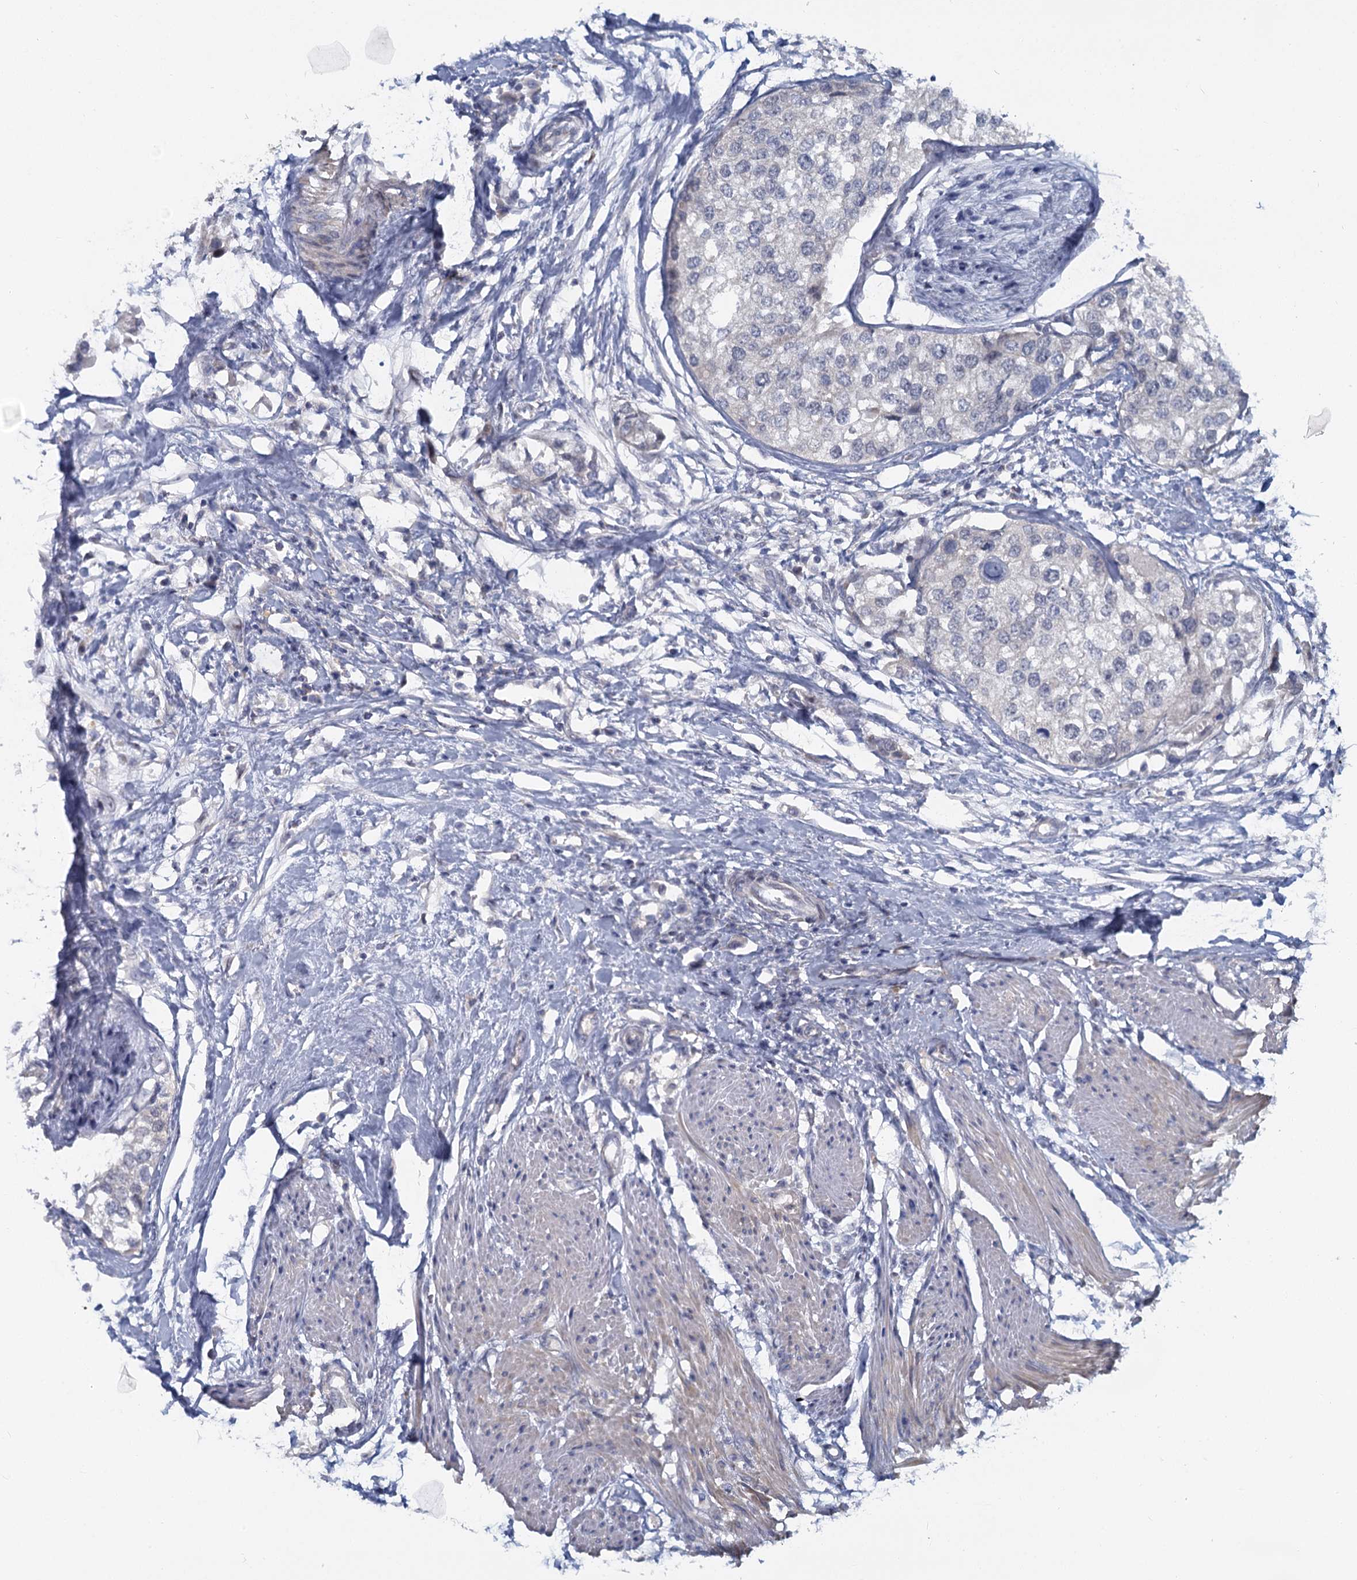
{"staining": {"intensity": "negative", "quantity": "none", "location": "none"}, "tissue": "urothelial cancer", "cell_type": "Tumor cells", "image_type": "cancer", "snomed": [{"axis": "morphology", "description": "Urothelial carcinoma, High grade"}, {"axis": "topography", "description": "Urinary bladder"}], "caption": "This photomicrograph is of urothelial carcinoma (high-grade) stained with immunohistochemistry to label a protein in brown with the nuclei are counter-stained blue. There is no expression in tumor cells.", "gene": "ACRBP", "patient": {"sex": "male", "age": 64}}